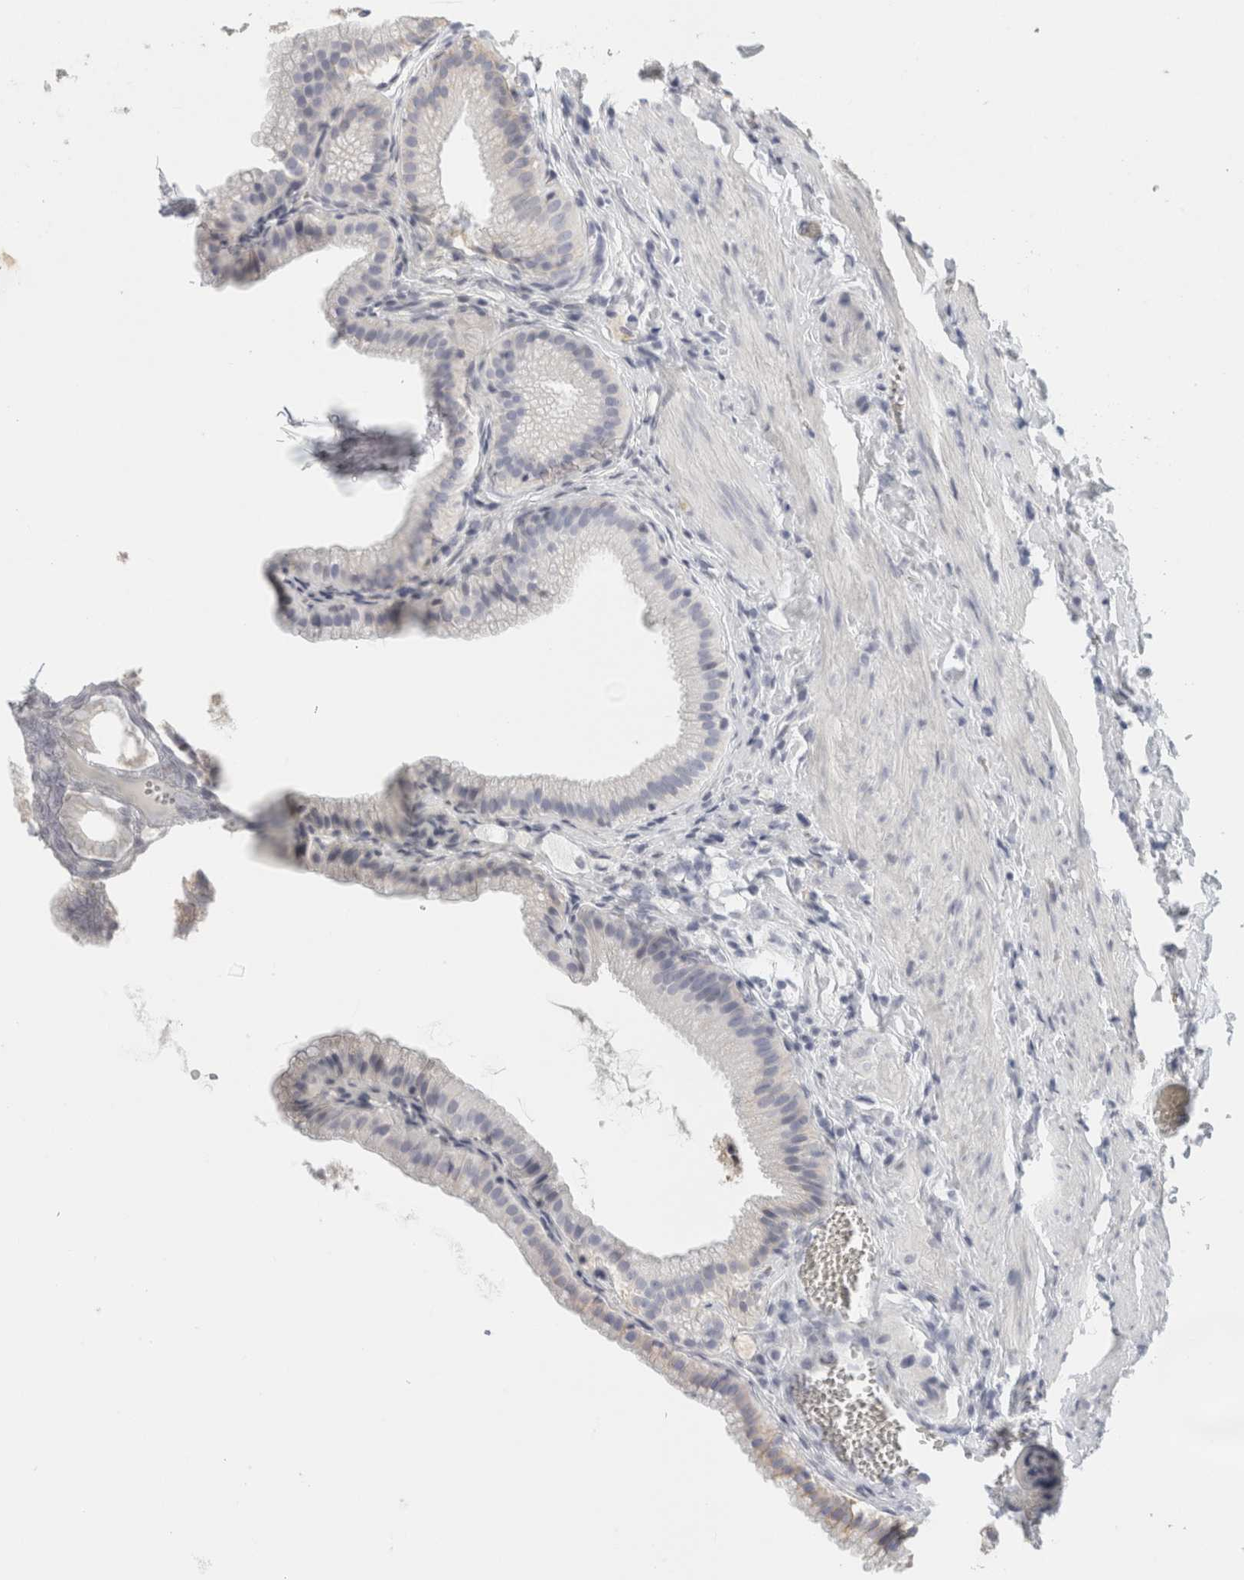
{"staining": {"intensity": "moderate", "quantity": "<25%", "location": "cytoplasmic/membranous"}, "tissue": "gallbladder", "cell_type": "Glandular cells", "image_type": "normal", "snomed": [{"axis": "morphology", "description": "Normal tissue, NOS"}, {"axis": "topography", "description": "Gallbladder"}], "caption": "Benign gallbladder was stained to show a protein in brown. There is low levels of moderate cytoplasmic/membranous expression in approximately <25% of glandular cells. Using DAB (brown) and hematoxylin (blue) stains, captured at high magnification using brightfield microscopy.", "gene": "TSPAN8", "patient": {"sex": "male", "age": 38}}